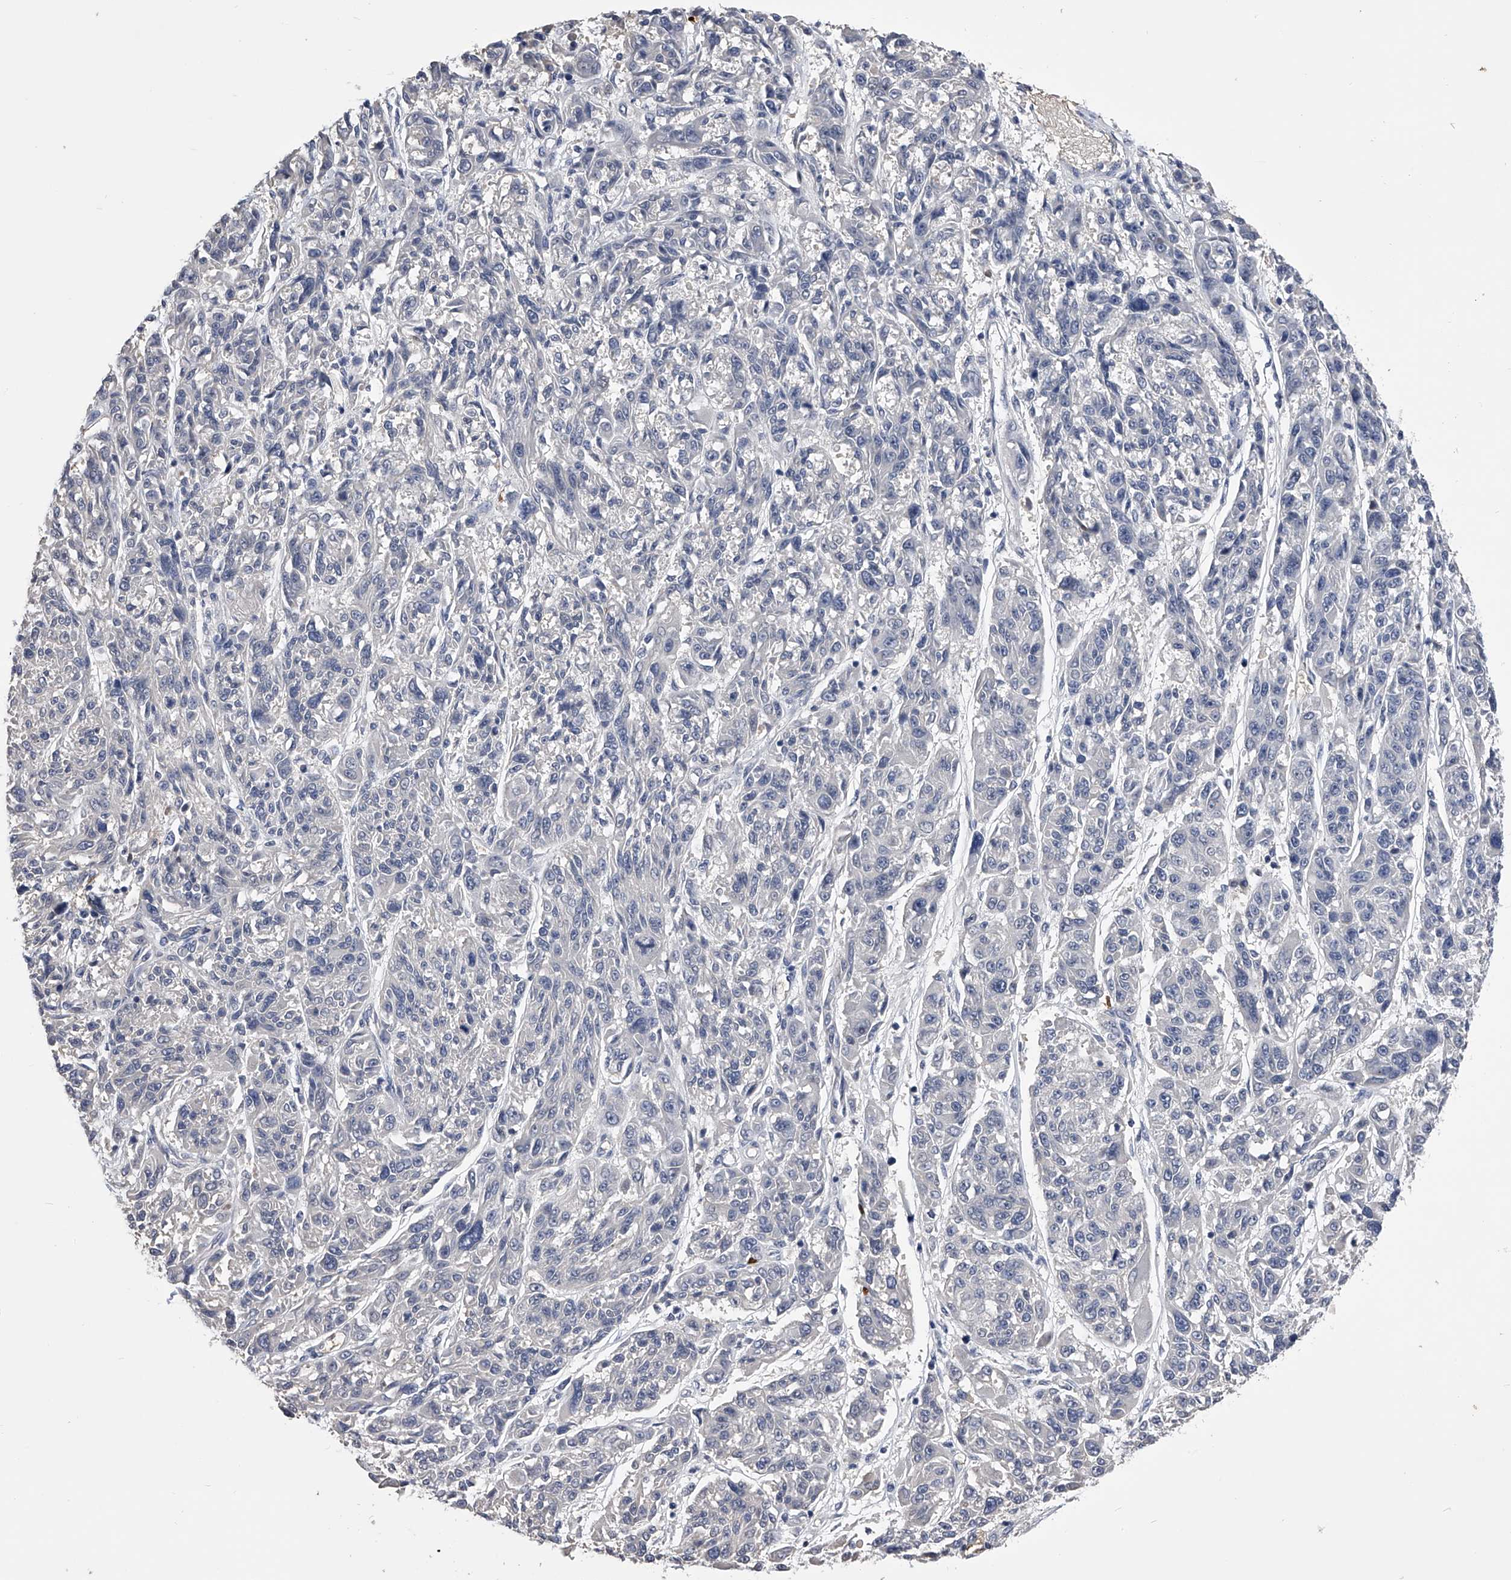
{"staining": {"intensity": "negative", "quantity": "none", "location": "none"}, "tissue": "melanoma", "cell_type": "Tumor cells", "image_type": "cancer", "snomed": [{"axis": "morphology", "description": "Malignant melanoma, NOS"}, {"axis": "topography", "description": "Skin"}], "caption": "Protein analysis of melanoma demonstrates no significant staining in tumor cells.", "gene": "MDN1", "patient": {"sex": "male", "age": 53}}